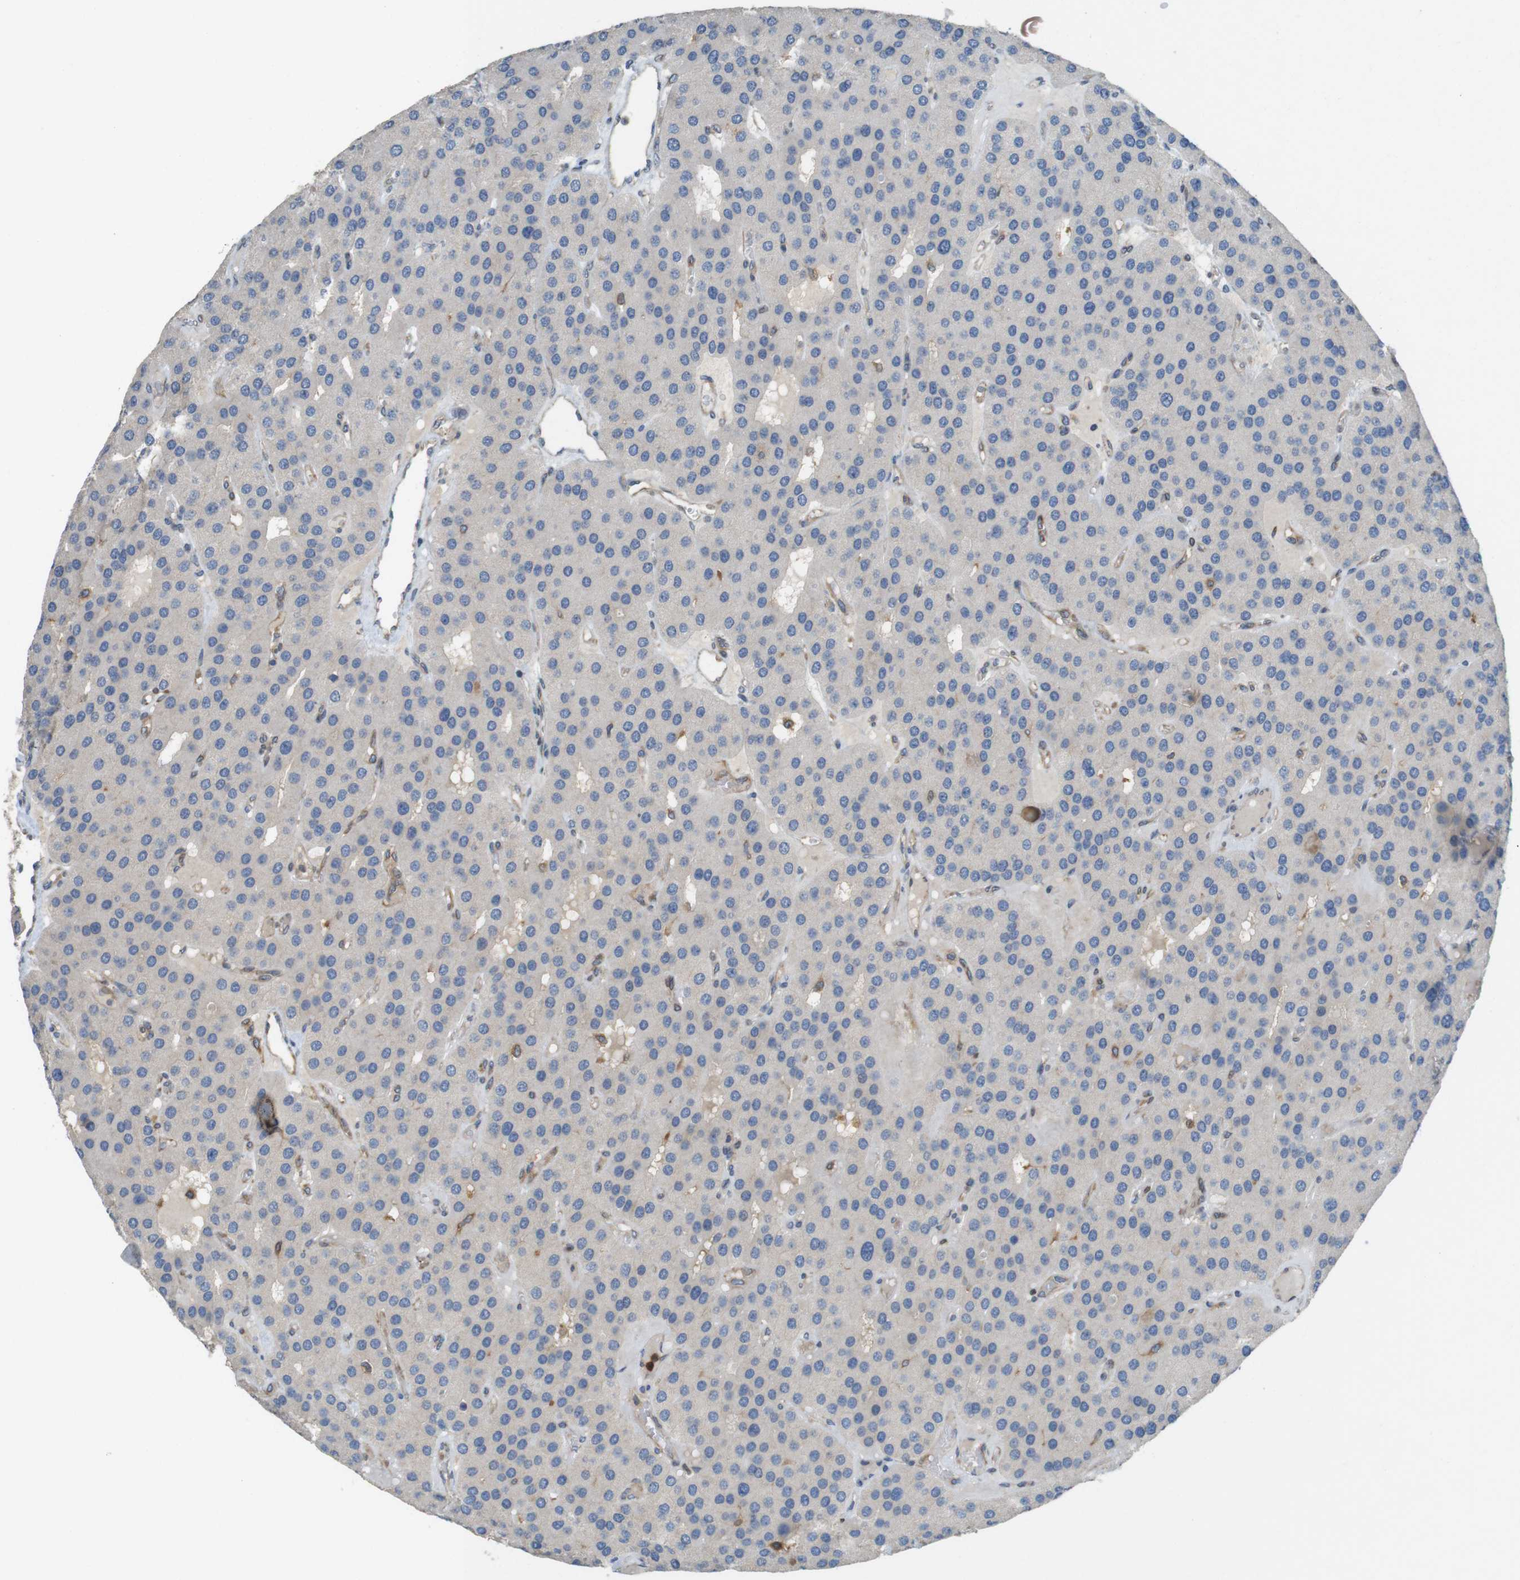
{"staining": {"intensity": "negative", "quantity": "none", "location": "none"}, "tissue": "parathyroid gland", "cell_type": "Glandular cells", "image_type": "normal", "snomed": [{"axis": "morphology", "description": "Normal tissue, NOS"}, {"axis": "morphology", "description": "Adenoma, NOS"}, {"axis": "topography", "description": "Parathyroid gland"}], "caption": "A high-resolution histopathology image shows immunohistochemistry (IHC) staining of benign parathyroid gland, which shows no significant staining in glandular cells.", "gene": "PCDH10", "patient": {"sex": "female", "age": 86}}